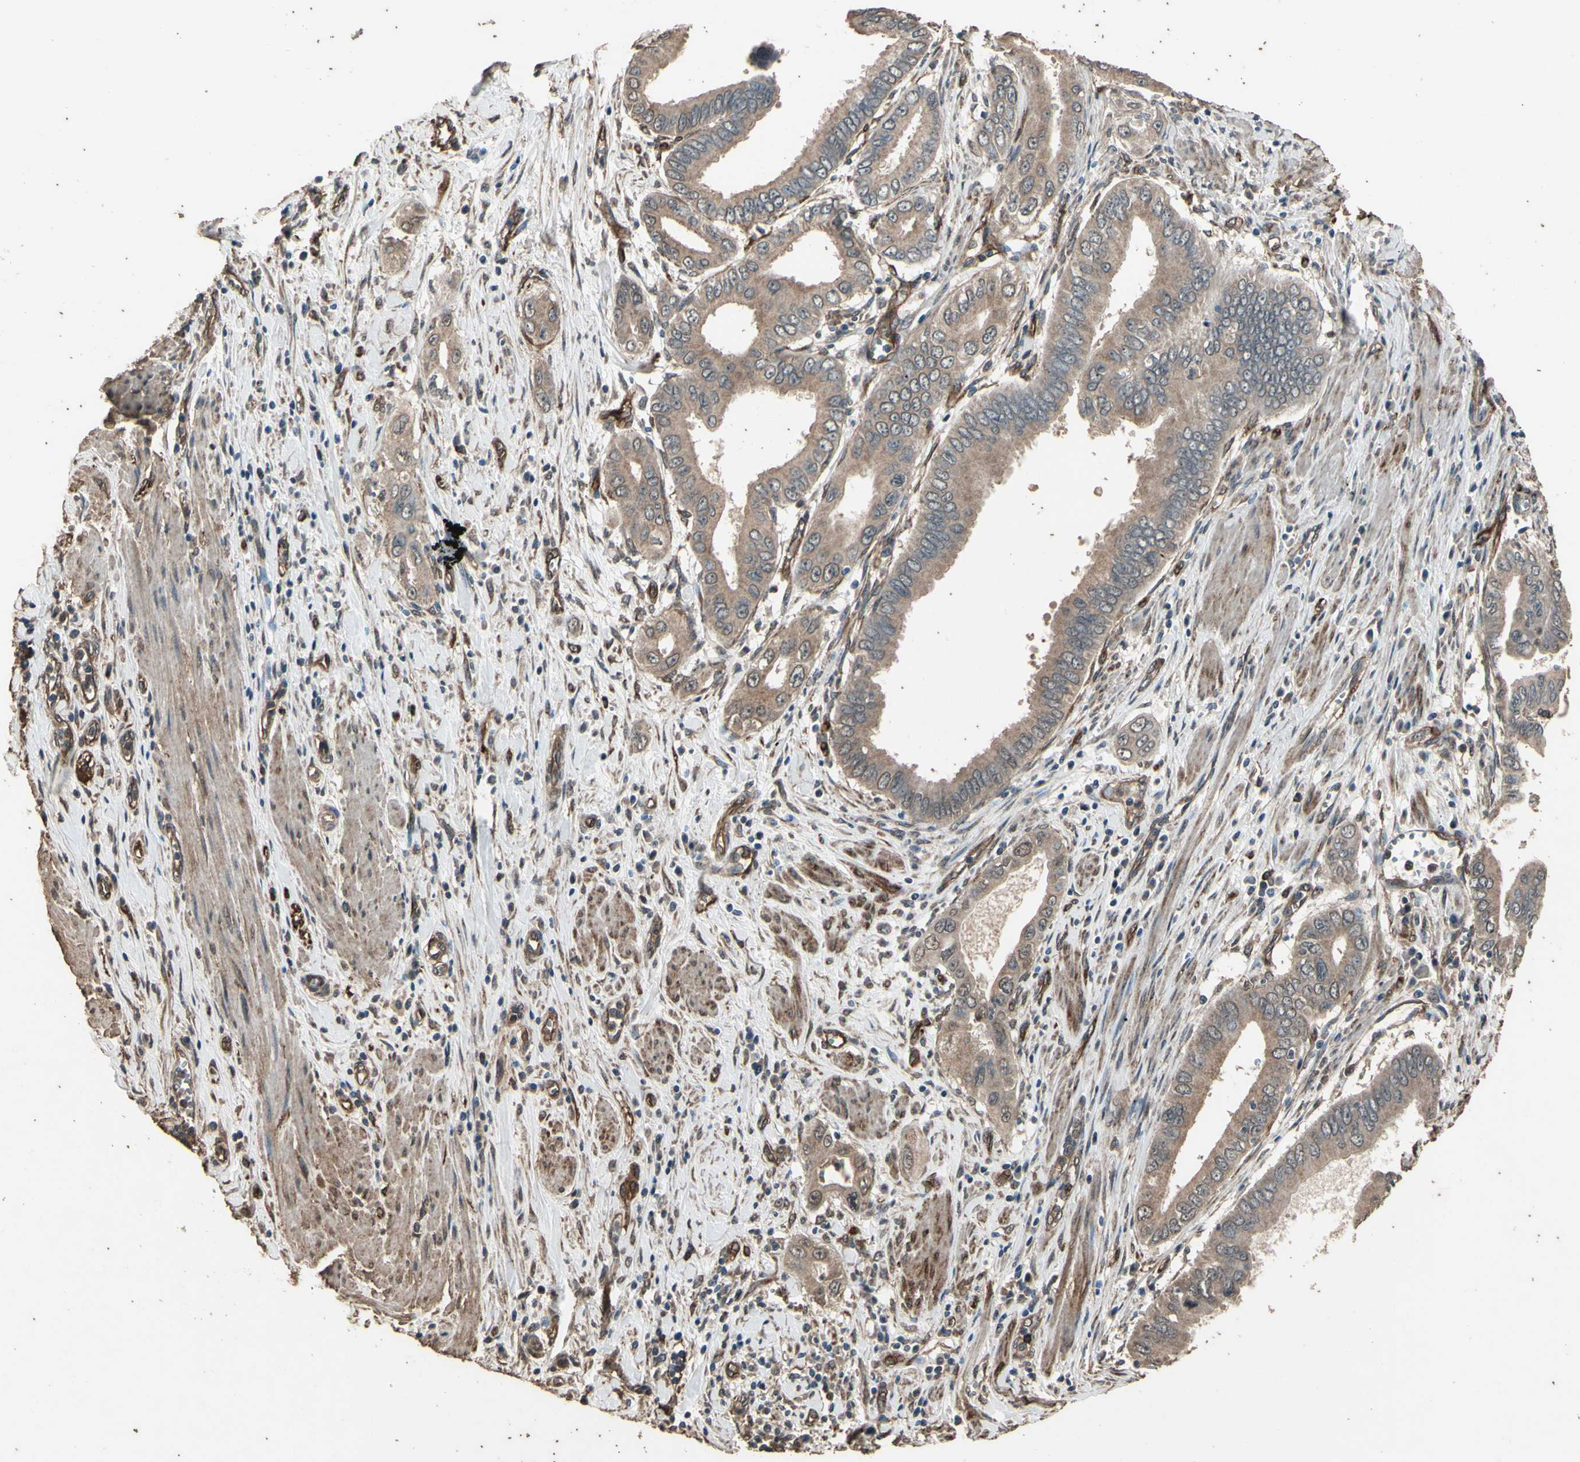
{"staining": {"intensity": "moderate", "quantity": ">75%", "location": "cytoplasmic/membranous"}, "tissue": "pancreatic cancer", "cell_type": "Tumor cells", "image_type": "cancer", "snomed": [{"axis": "morphology", "description": "Normal tissue, NOS"}, {"axis": "topography", "description": "Lymph node"}], "caption": "Approximately >75% of tumor cells in pancreatic cancer exhibit moderate cytoplasmic/membranous protein positivity as visualized by brown immunohistochemical staining.", "gene": "TSPO", "patient": {"sex": "male", "age": 50}}